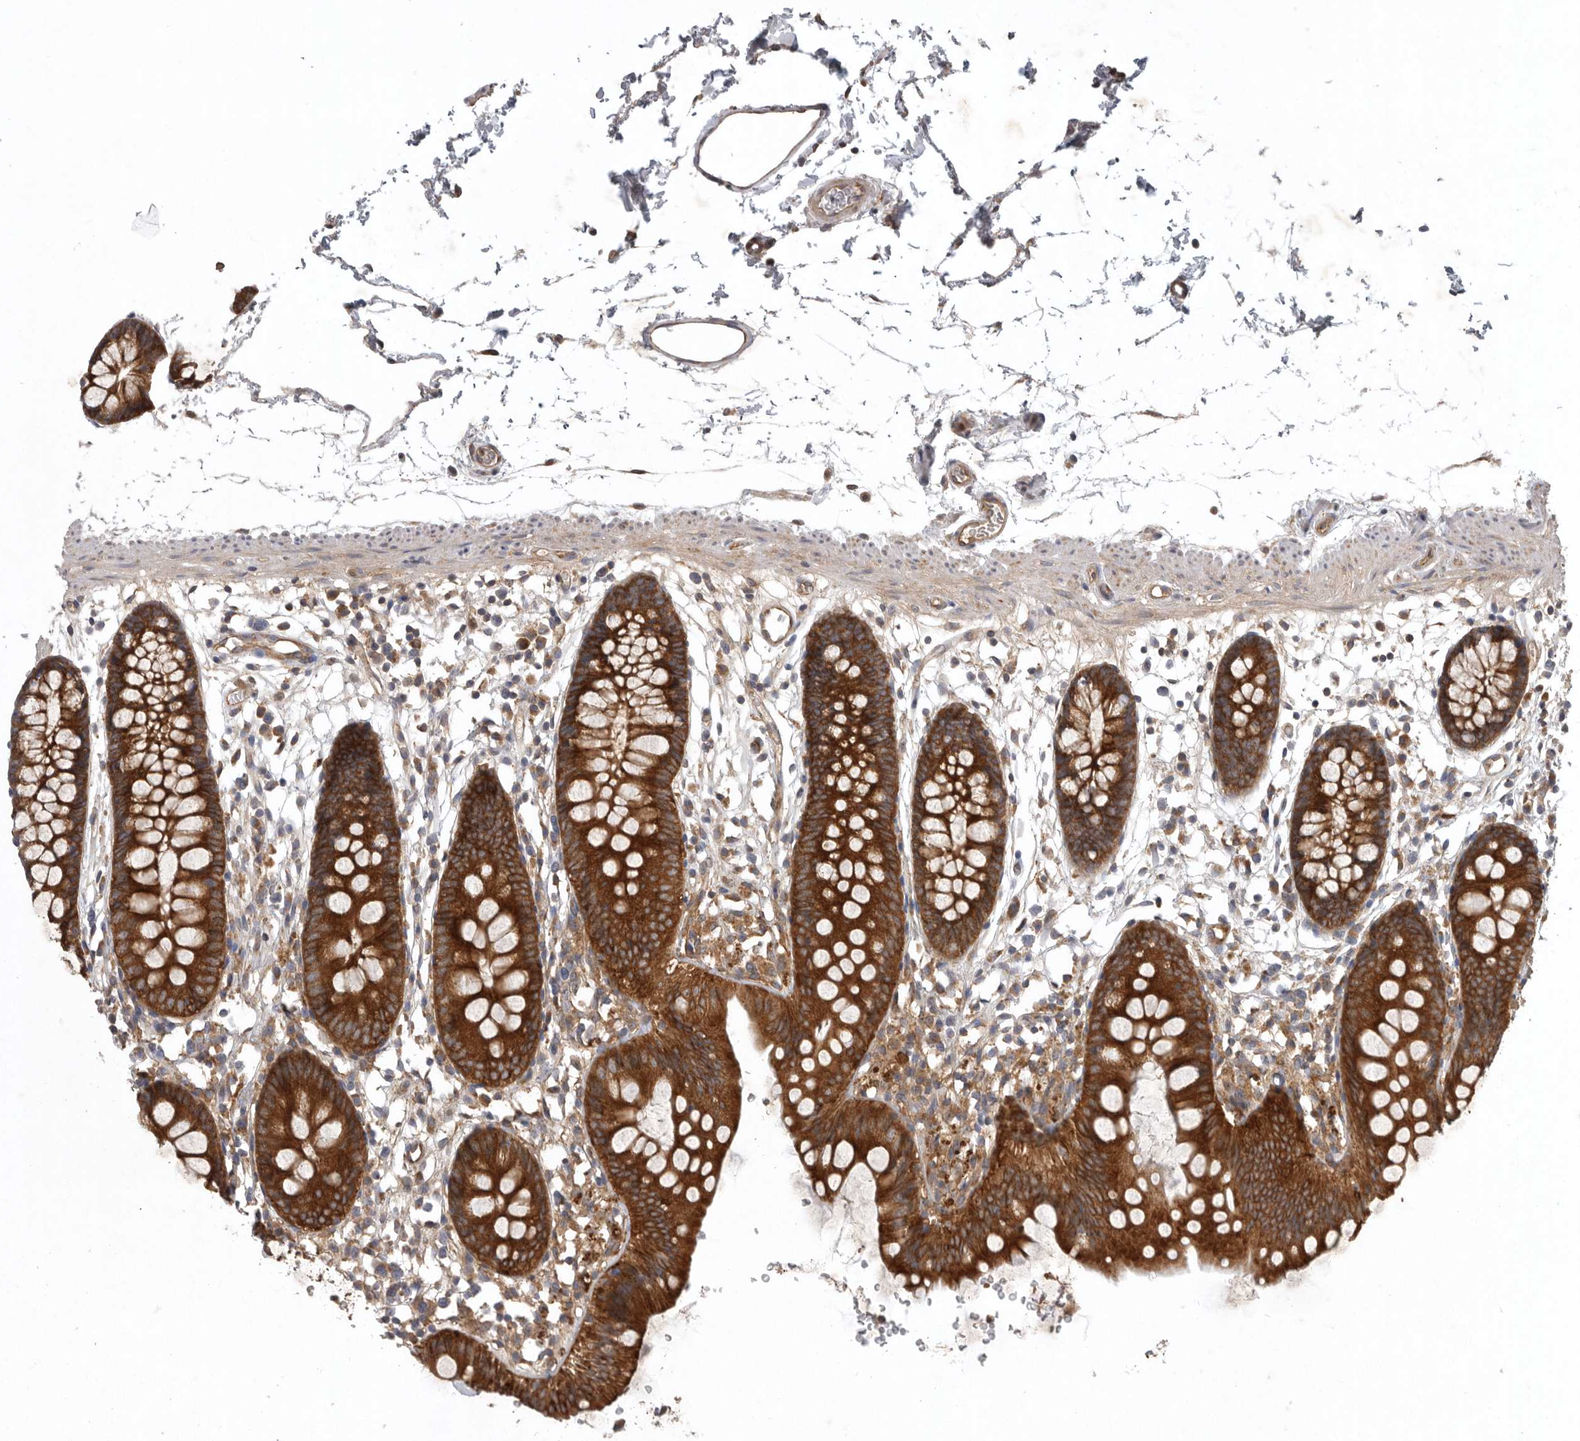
{"staining": {"intensity": "moderate", "quantity": ">75%", "location": "cytoplasmic/membranous"}, "tissue": "colon", "cell_type": "Endothelial cells", "image_type": "normal", "snomed": [{"axis": "morphology", "description": "Normal tissue, NOS"}, {"axis": "topography", "description": "Colon"}], "caption": "IHC of normal human colon reveals medium levels of moderate cytoplasmic/membranous expression in about >75% of endothelial cells. Using DAB (brown) and hematoxylin (blue) stains, captured at high magnification using brightfield microscopy.", "gene": "C1orf109", "patient": {"sex": "male", "age": 56}}